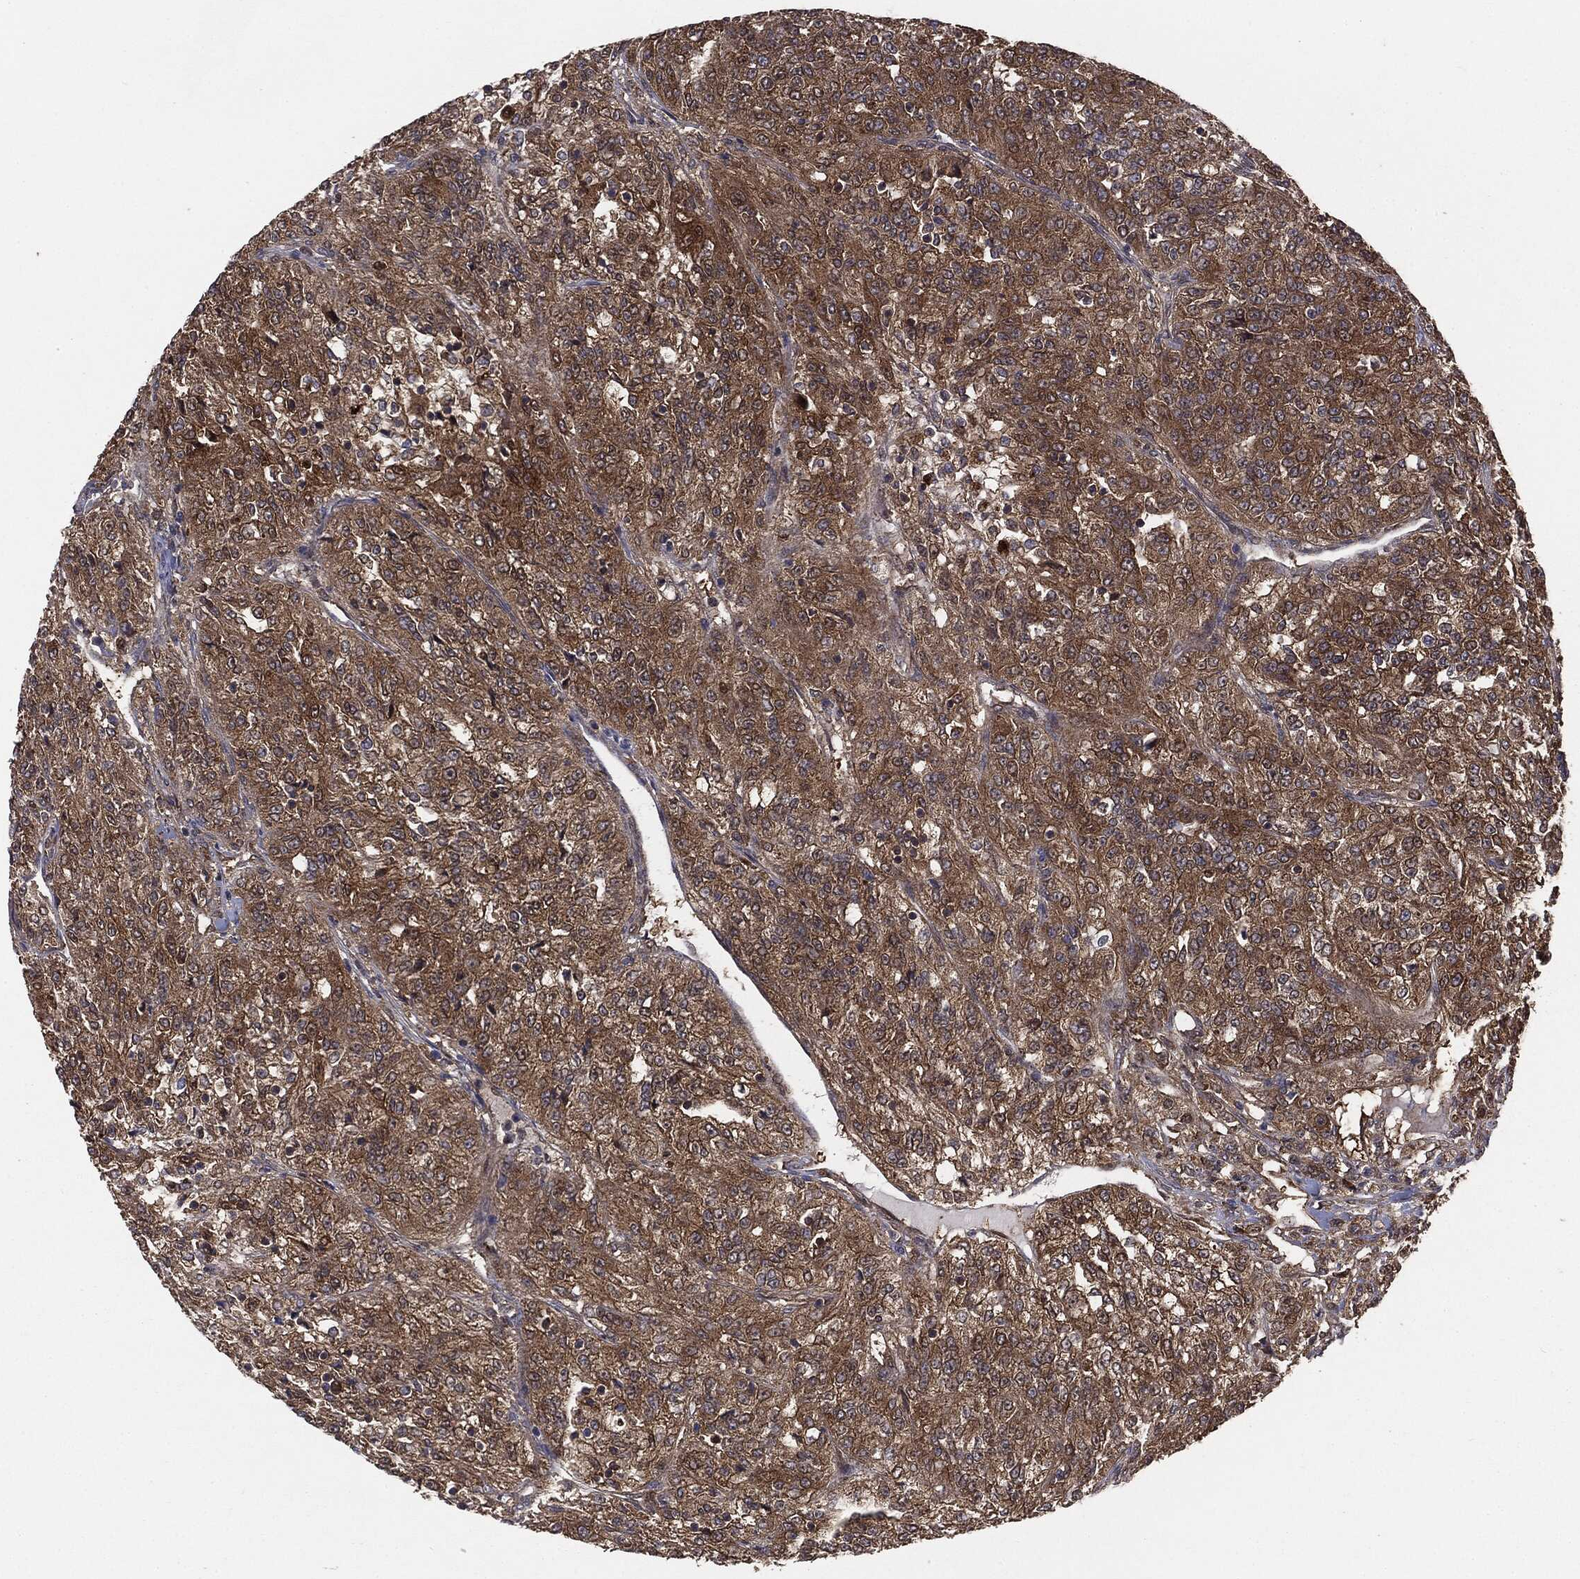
{"staining": {"intensity": "moderate", "quantity": ">75%", "location": "cytoplasmic/membranous"}, "tissue": "renal cancer", "cell_type": "Tumor cells", "image_type": "cancer", "snomed": [{"axis": "morphology", "description": "Adenocarcinoma, NOS"}, {"axis": "topography", "description": "Kidney"}], "caption": "Renal cancer tissue displays moderate cytoplasmic/membranous expression in approximately >75% of tumor cells", "gene": "NME1", "patient": {"sex": "female", "age": 63}}